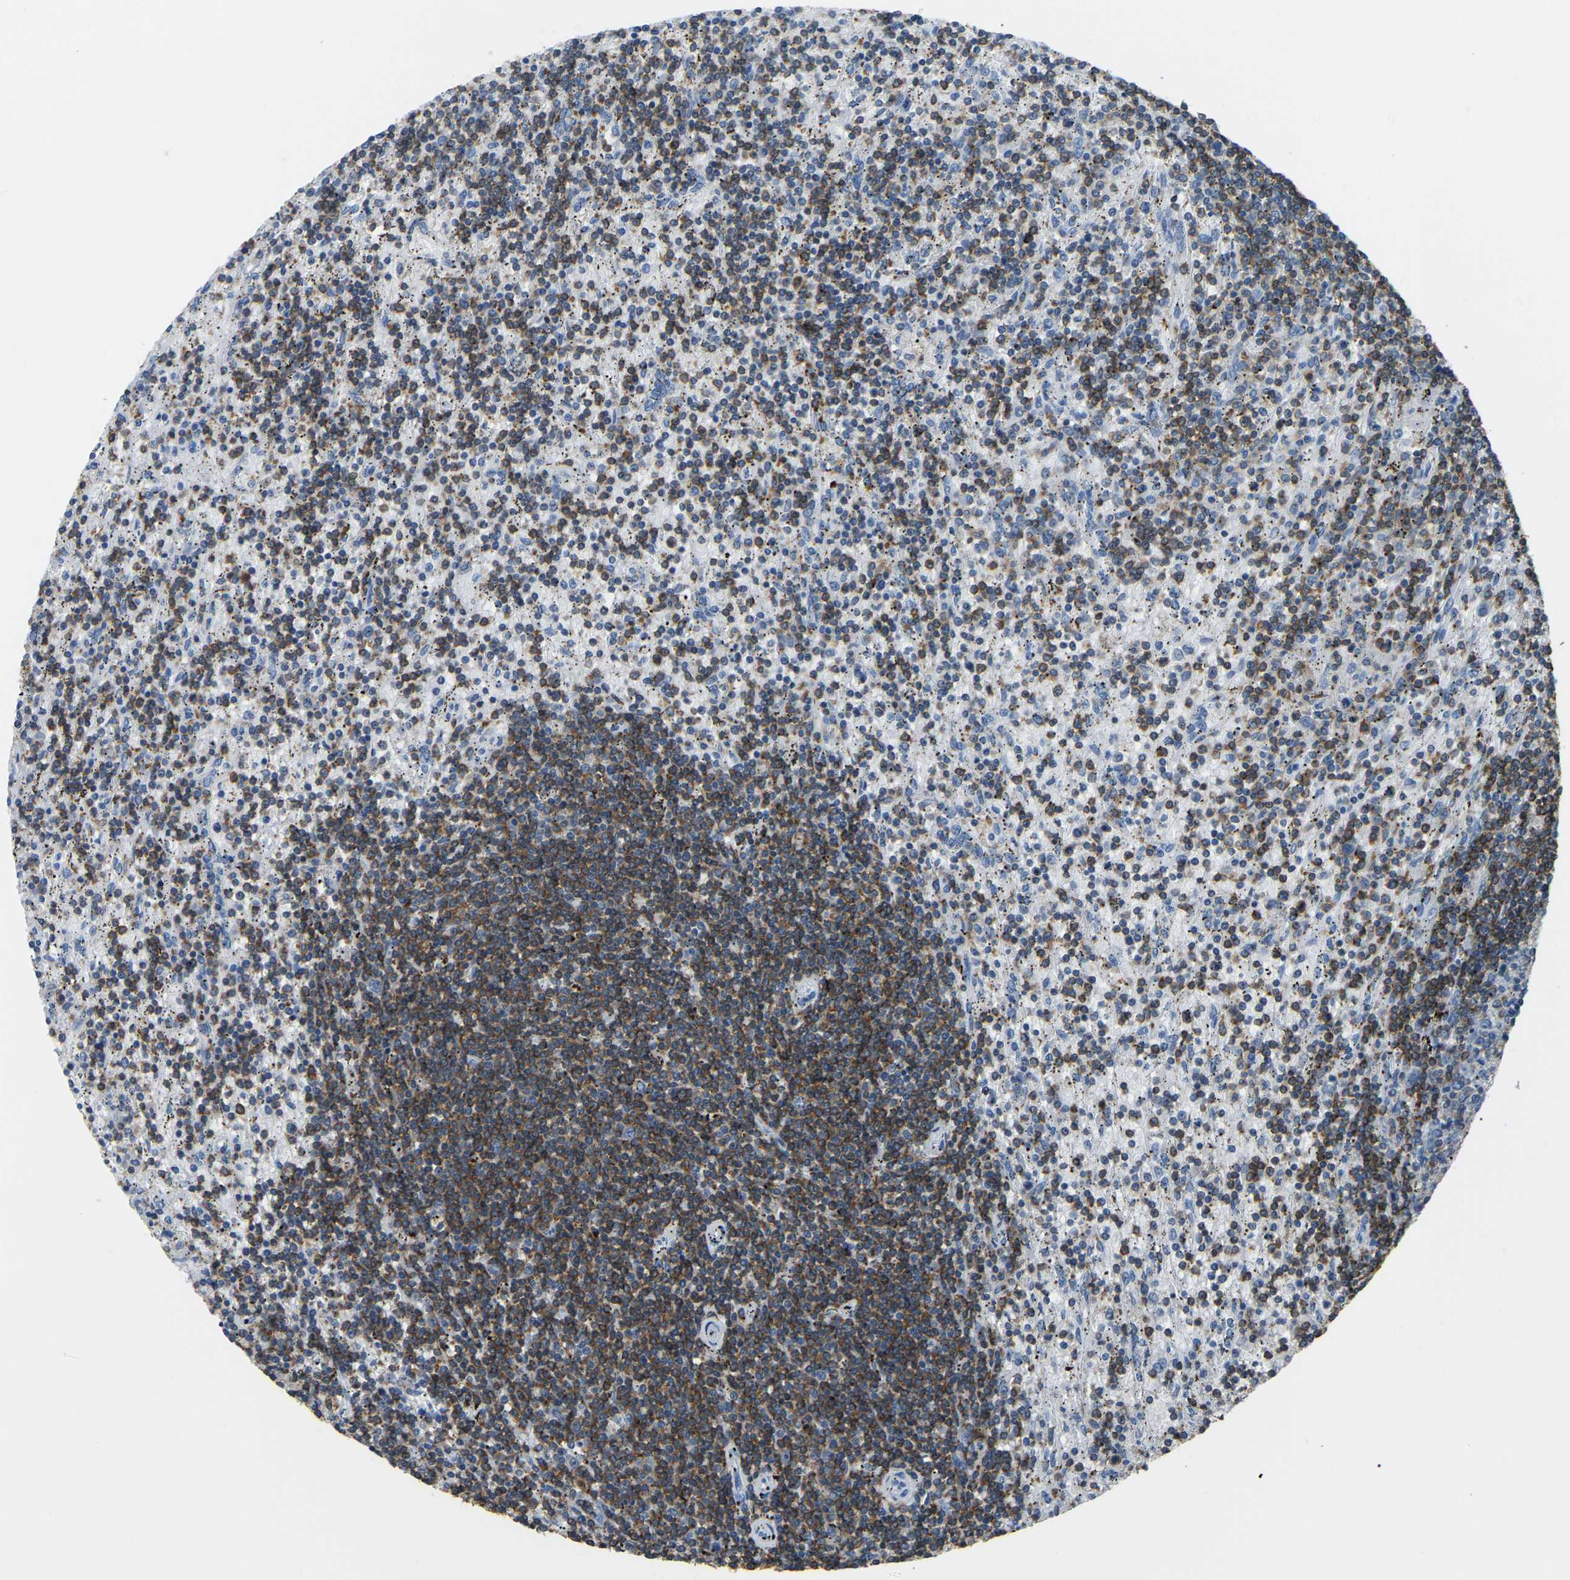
{"staining": {"intensity": "moderate", "quantity": ">75%", "location": "cytoplasmic/membranous"}, "tissue": "lymphoma", "cell_type": "Tumor cells", "image_type": "cancer", "snomed": [{"axis": "morphology", "description": "Malignant lymphoma, non-Hodgkin's type, Low grade"}, {"axis": "topography", "description": "Spleen"}], "caption": "About >75% of tumor cells in lymphoma demonstrate moderate cytoplasmic/membranous protein staining as visualized by brown immunohistochemical staining.", "gene": "ARHGAP45", "patient": {"sex": "male", "age": 76}}